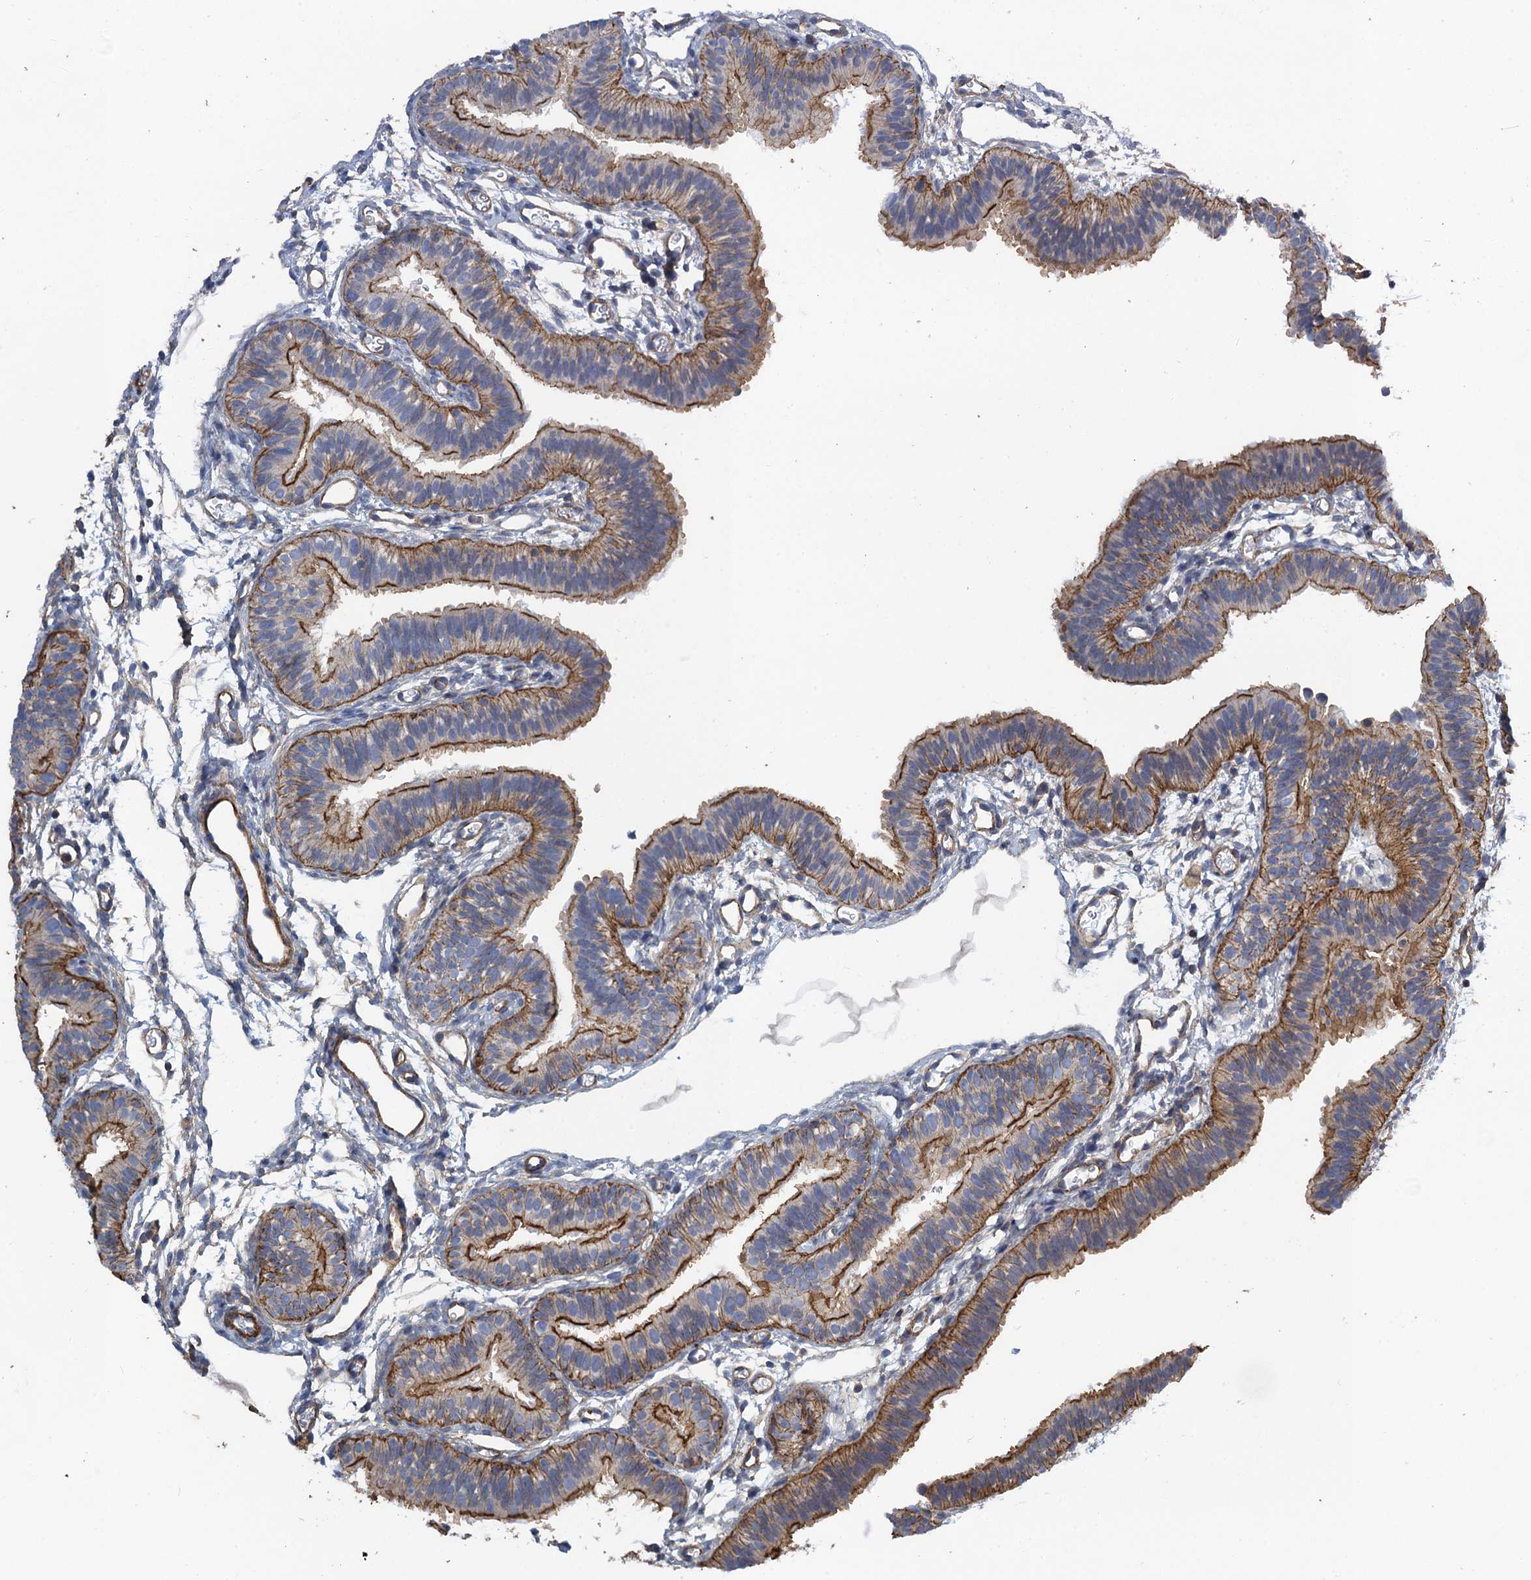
{"staining": {"intensity": "strong", "quantity": "25%-75%", "location": "cytoplasmic/membranous"}, "tissue": "fallopian tube", "cell_type": "Glandular cells", "image_type": "normal", "snomed": [{"axis": "morphology", "description": "Normal tissue, NOS"}, {"axis": "topography", "description": "Fallopian tube"}], "caption": "Immunohistochemistry photomicrograph of unremarkable fallopian tube: fallopian tube stained using immunohistochemistry shows high levels of strong protein expression localized specifically in the cytoplasmic/membranous of glandular cells, appearing as a cytoplasmic/membranous brown color.", "gene": "PROSER2", "patient": {"sex": "female", "age": 35}}